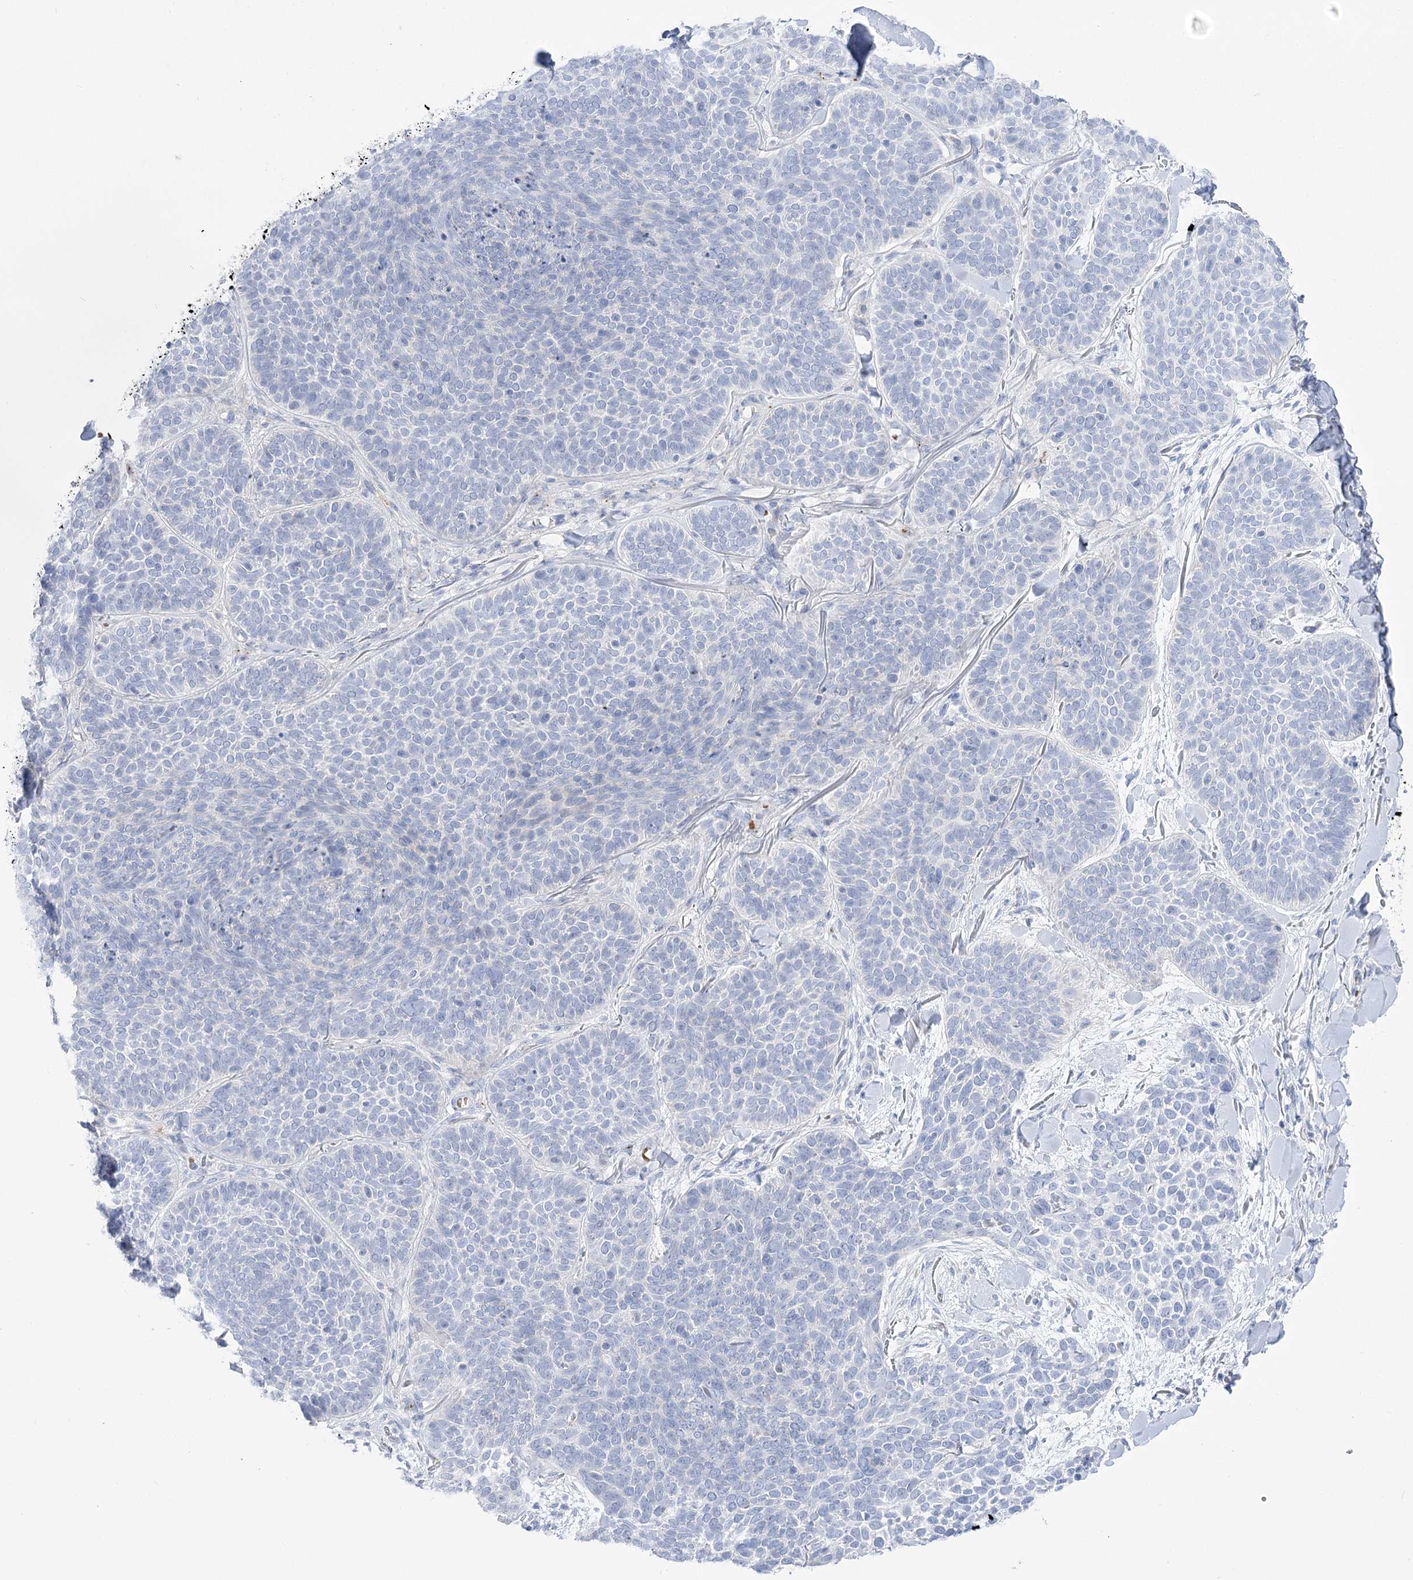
{"staining": {"intensity": "negative", "quantity": "none", "location": "none"}, "tissue": "skin cancer", "cell_type": "Tumor cells", "image_type": "cancer", "snomed": [{"axis": "morphology", "description": "Basal cell carcinoma"}, {"axis": "topography", "description": "Skin"}], "caption": "Immunohistochemistry (IHC) micrograph of human basal cell carcinoma (skin) stained for a protein (brown), which displays no positivity in tumor cells.", "gene": "SIAE", "patient": {"sex": "male", "age": 85}}